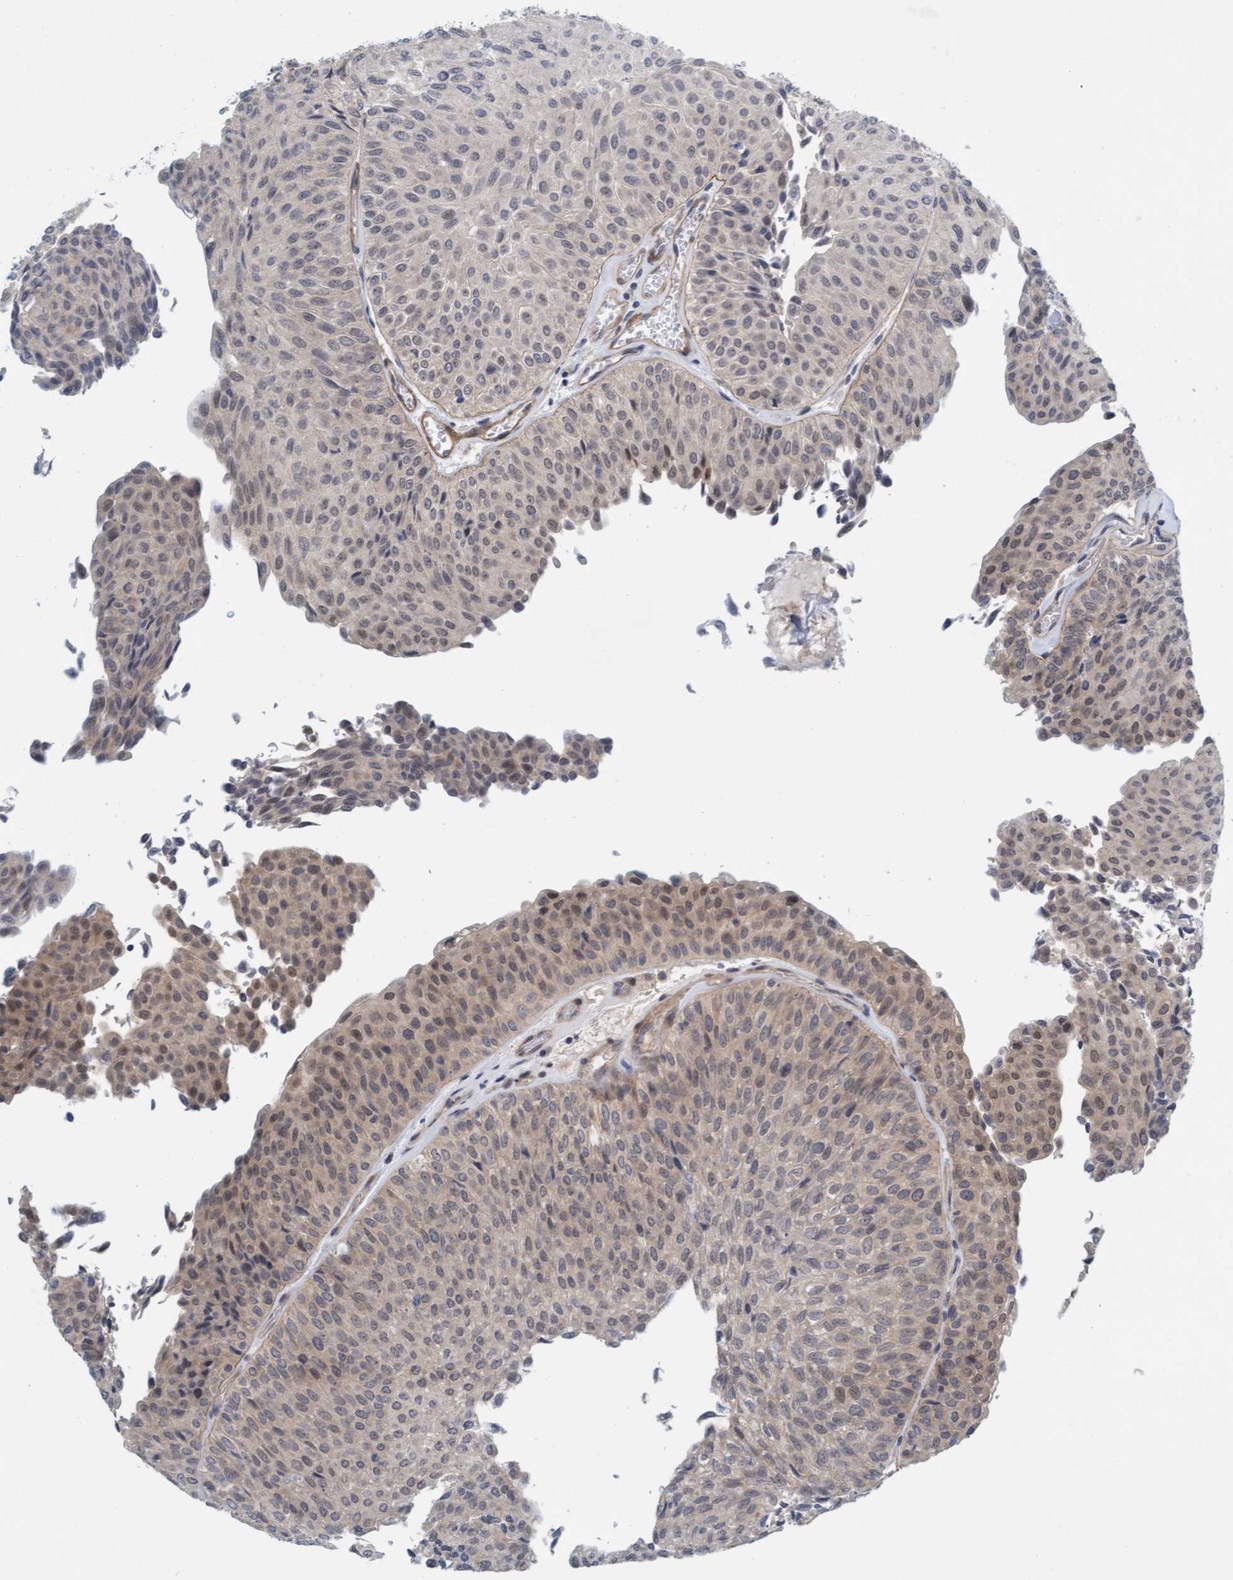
{"staining": {"intensity": "weak", "quantity": "<25%", "location": "cytoplasmic/membranous,nuclear"}, "tissue": "urothelial cancer", "cell_type": "Tumor cells", "image_type": "cancer", "snomed": [{"axis": "morphology", "description": "Urothelial carcinoma, Low grade"}, {"axis": "topography", "description": "Urinary bladder"}], "caption": "There is no significant staining in tumor cells of urothelial cancer.", "gene": "TSTD2", "patient": {"sex": "male", "age": 78}}